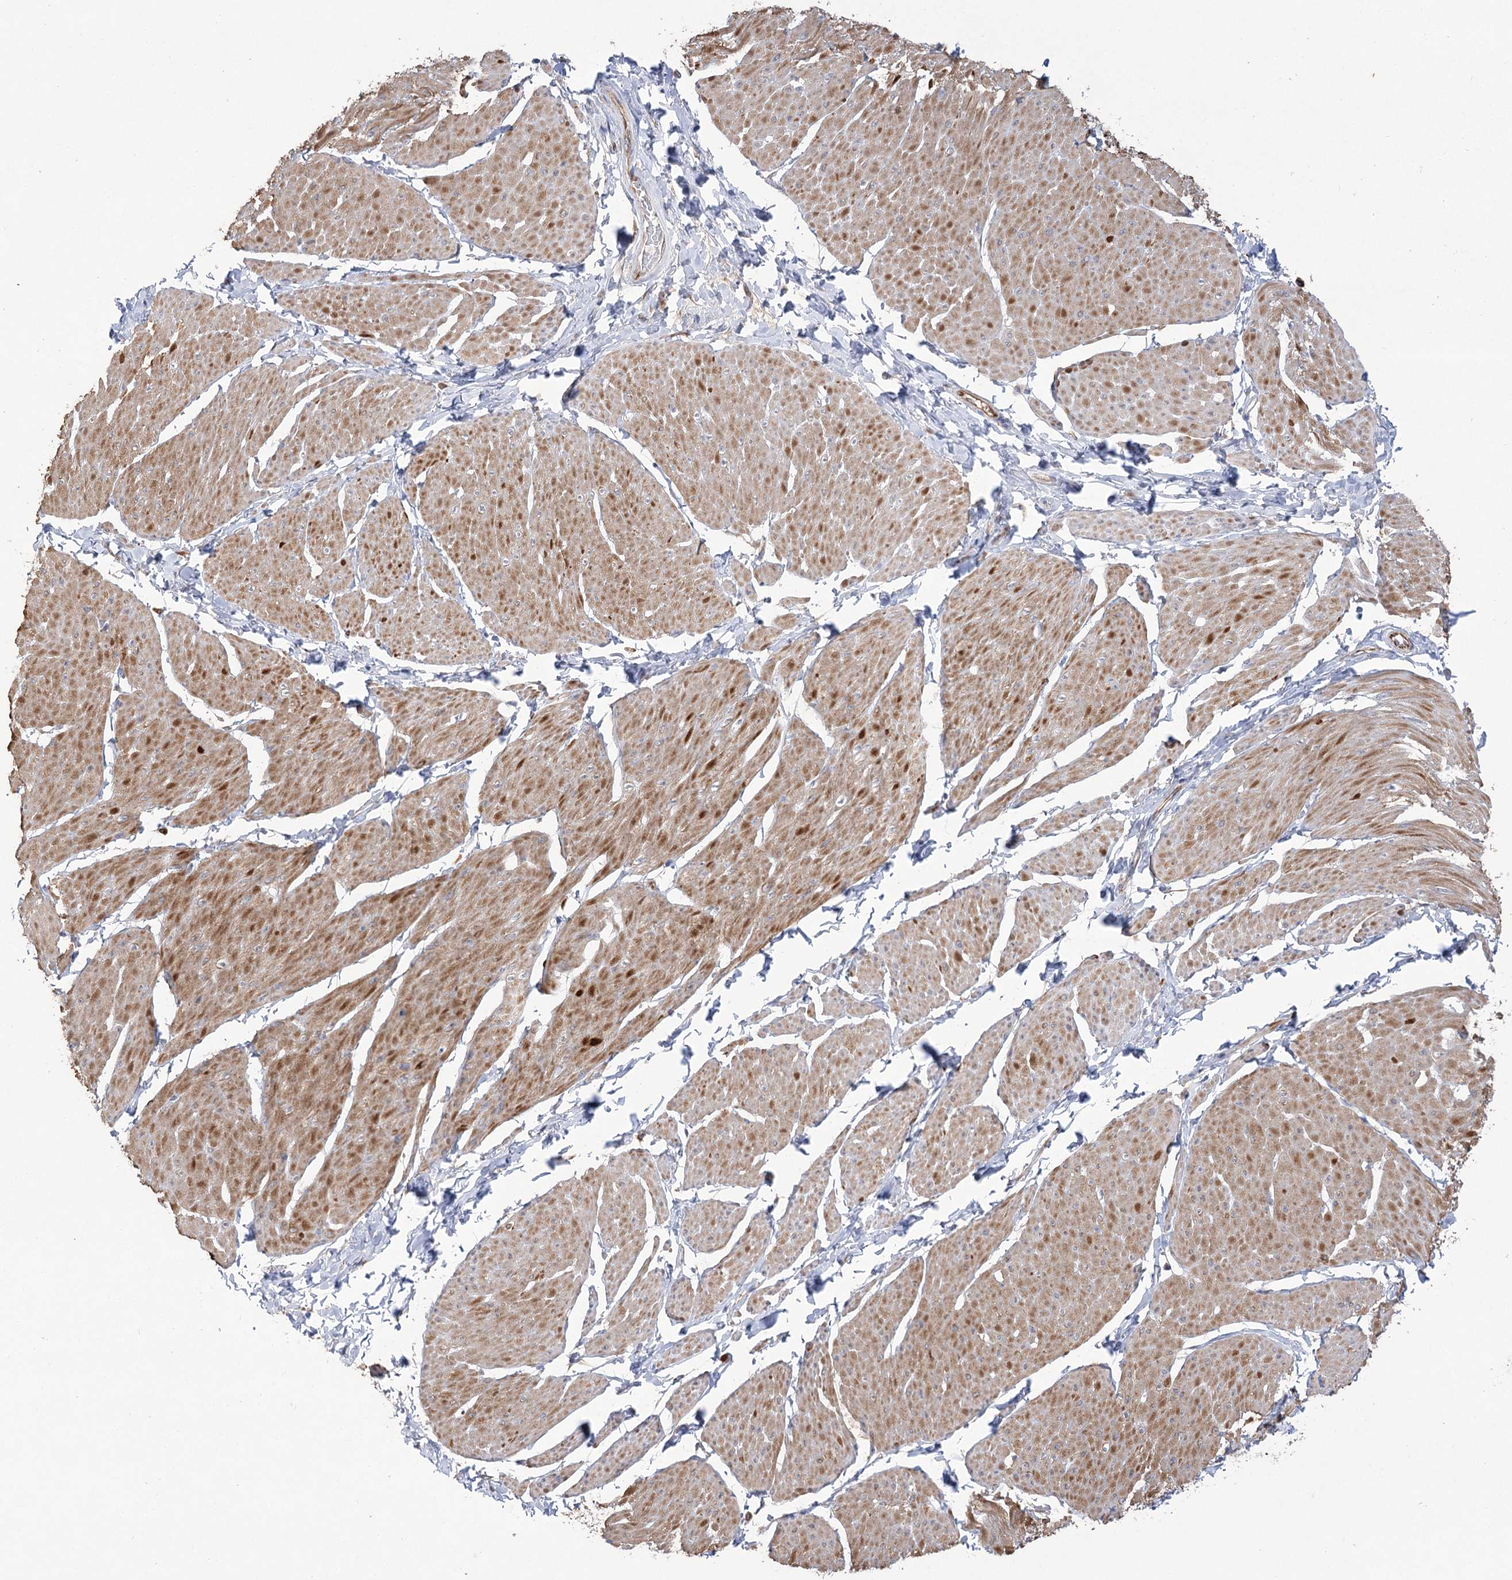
{"staining": {"intensity": "moderate", "quantity": ">75%", "location": "cytoplasmic/membranous"}, "tissue": "smooth muscle", "cell_type": "Smooth muscle cells", "image_type": "normal", "snomed": [{"axis": "morphology", "description": "Urothelial carcinoma, High grade"}, {"axis": "topography", "description": "Urinary bladder"}], "caption": "DAB (3,3'-diaminobenzidine) immunohistochemical staining of normal human smooth muscle exhibits moderate cytoplasmic/membranous protein expression in approximately >75% of smooth muscle cells. The protein is stained brown, and the nuclei are stained in blue (DAB IHC with brightfield microscopy, high magnification).", "gene": "ECHDC3", "patient": {"sex": "male", "age": 46}}